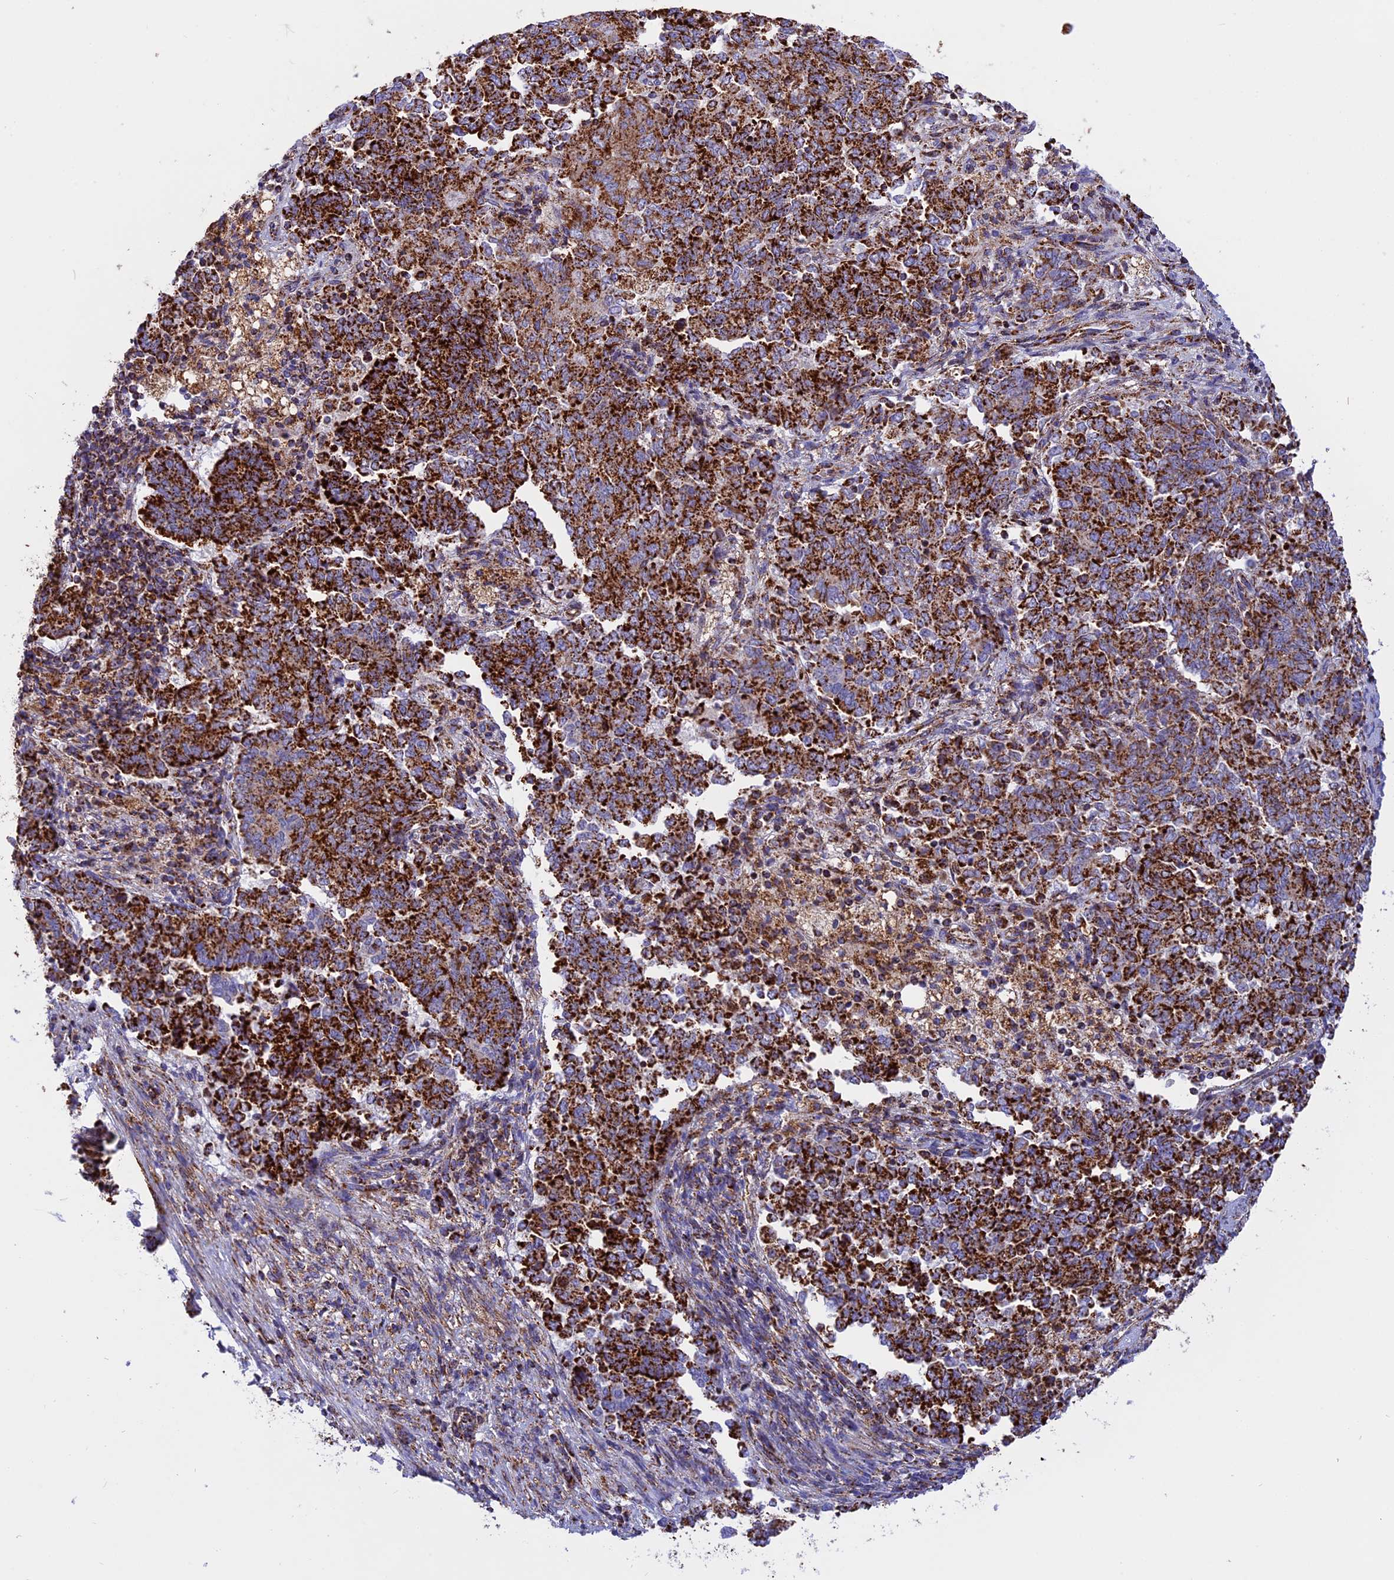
{"staining": {"intensity": "strong", "quantity": ">75%", "location": "cytoplasmic/membranous"}, "tissue": "endometrial cancer", "cell_type": "Tumor cells", "image_type": "cancer", "snomed": [{"axis": "morphology", "description": "Adenocarcinoma, NOS"}, {"axis": "topography", "description": "Endometrium"}], "caption": "Immunohistochemistry photomicrograph of adenocarcinoma (endometrial) stained for a protein (brown), which shows high levels of strong cytoplasmic/membranous positivity in approximately >75% of tumor cells.", "gene": "UQCRB", "patient": {"sex": "female", "age": 80}}